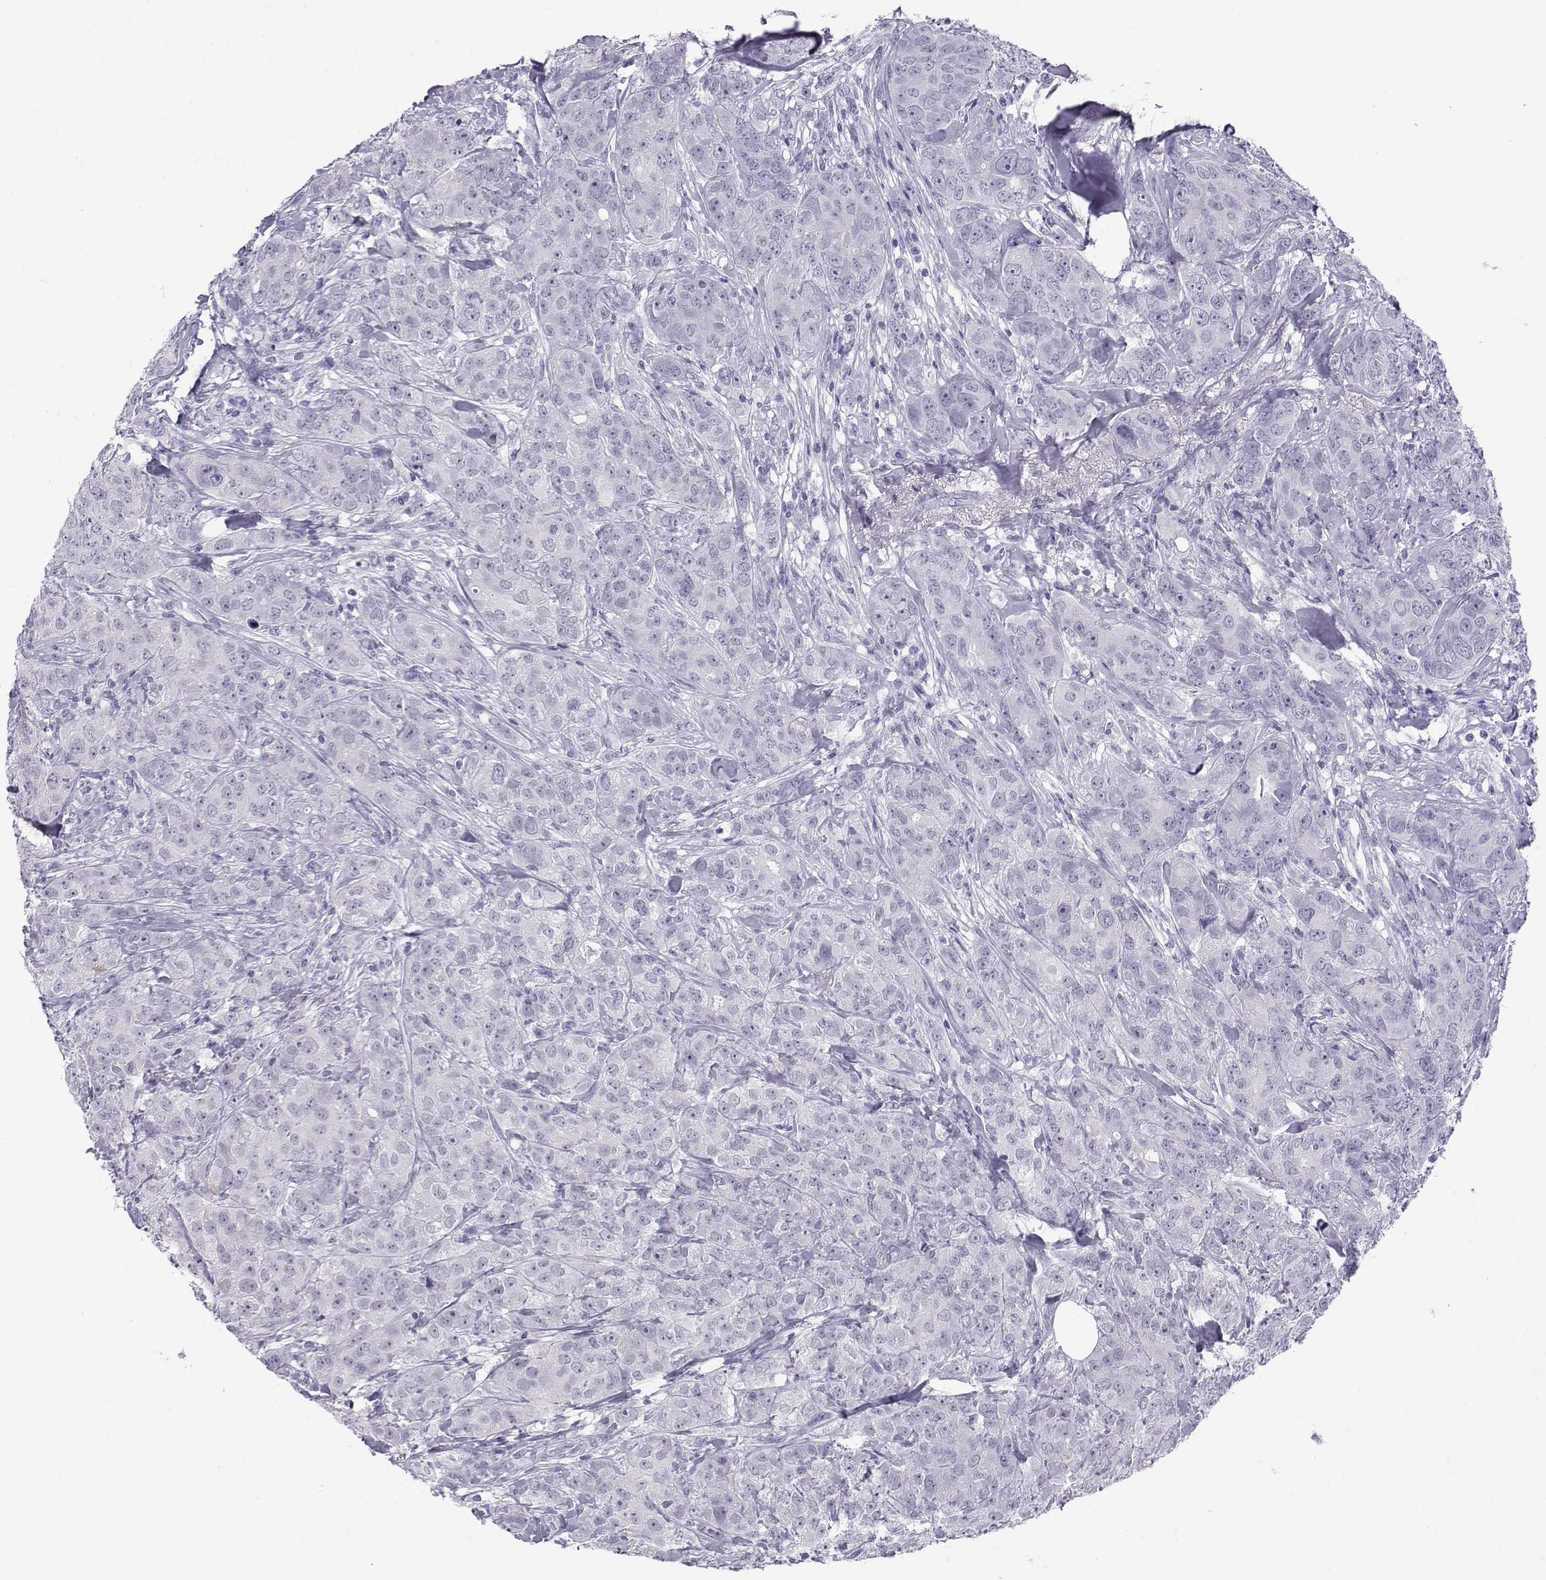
{"staining": {"intensity": "negative", "quantity": "none", "location": "none"}, "tissue": "breast cancer", "cell_type": "Tumor cells", "image_type": "cancer", "snomed": [{"axis": "morphology", "description": "Duct carcinoma"}, {"axis": "topography", "description": "Breast"}], "caption": "Immunohistochemistry of human breast intraductal carcinoma exhibits no positivity in tumor cells.", "gene": "LHX1", "patient": {"sex": "female", "age": 43}}